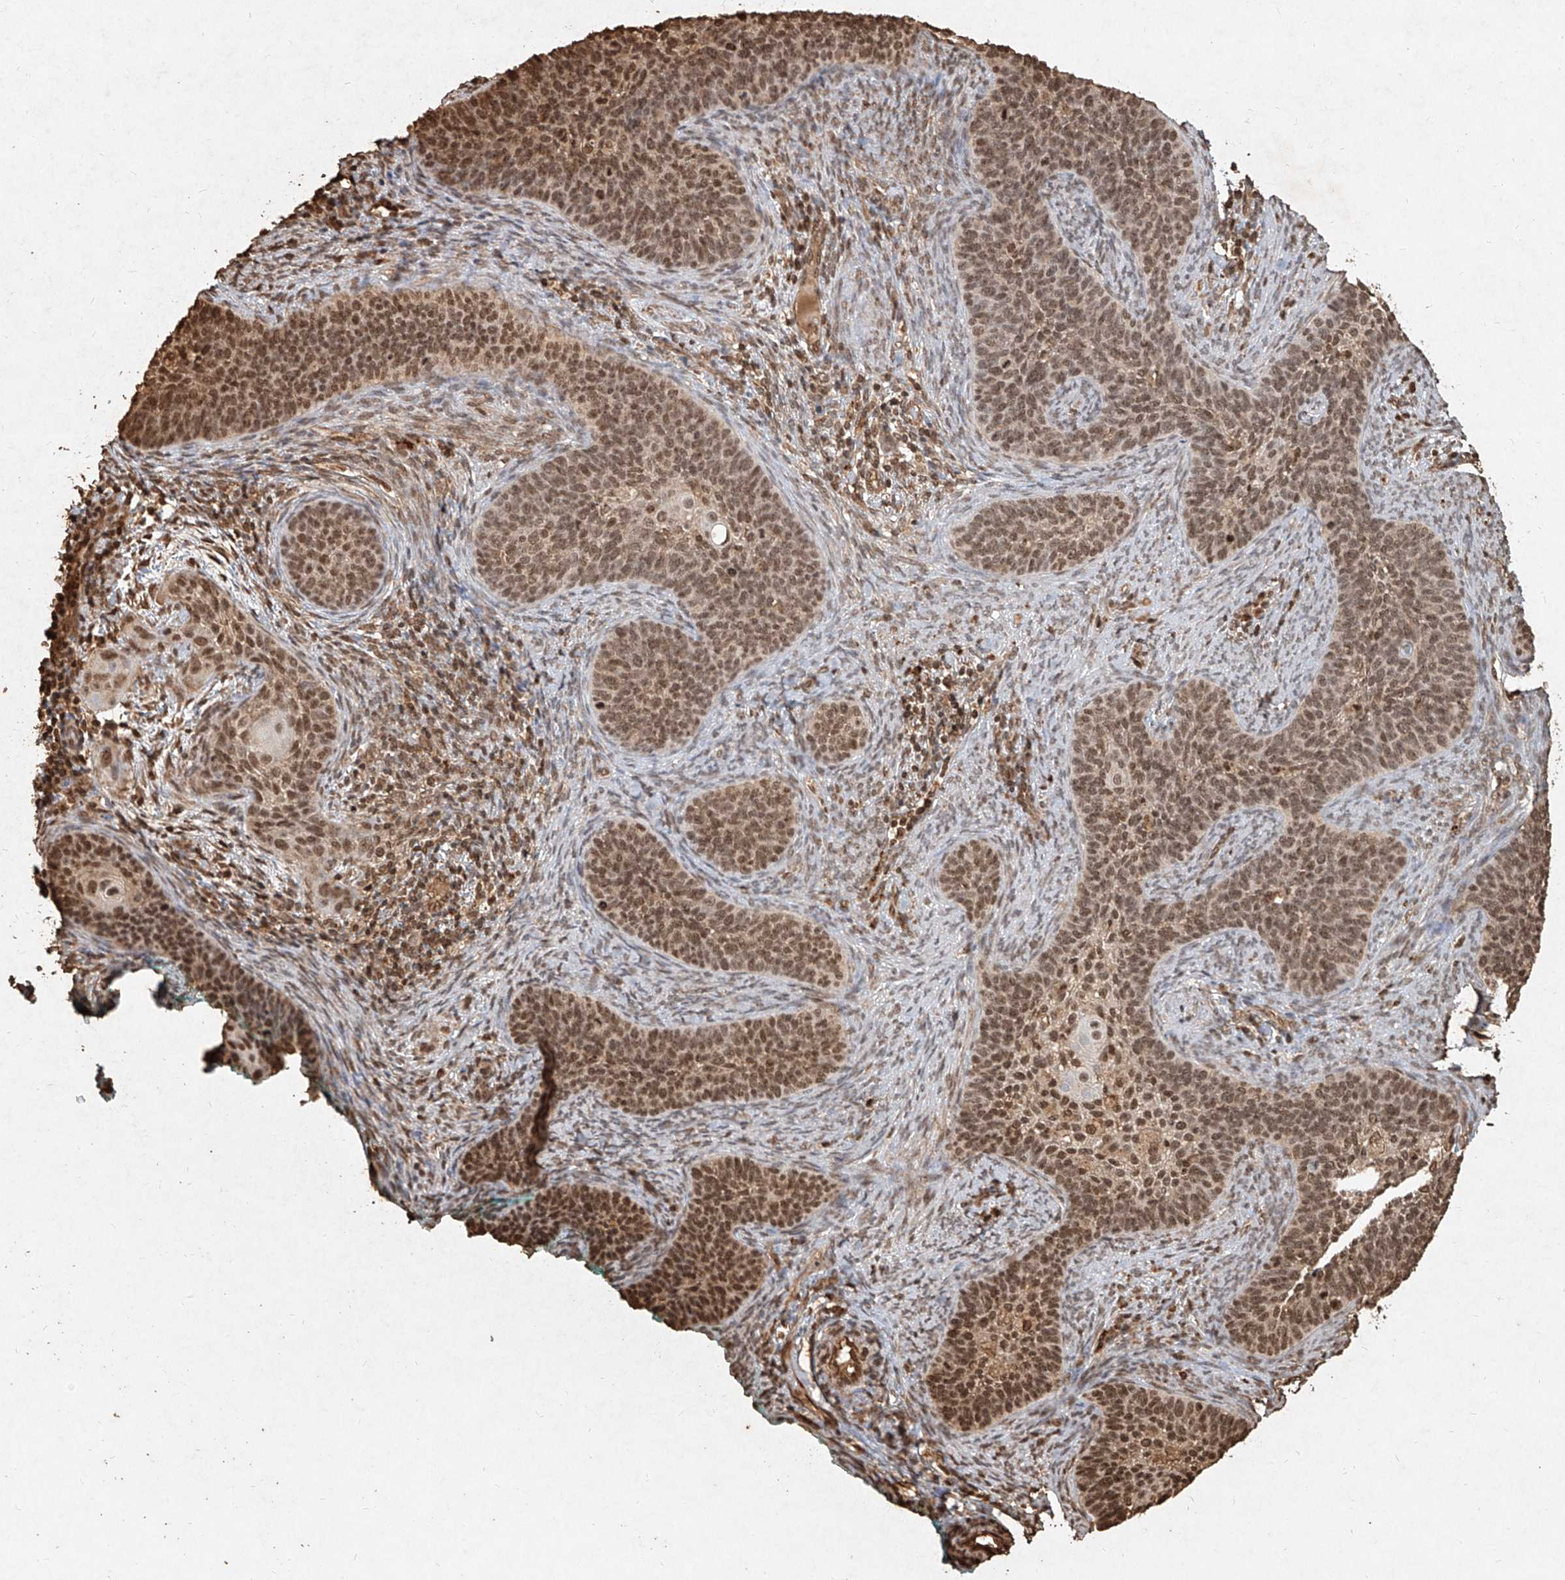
{"staining": {"intensity": "moderate", "quantity": ">75%", "location": "nuclear"}, "tissue": "cervical cancer", "cell_type": "Tumor cells", "image_type": "cancer", "snomed": [{"axis": "morphology", "description": "Squamous cell carcinoma, NOS"}, {"axis": "topography", "description": "Cervix"}], "caption": "Immunohistochemistry staining of cervical squamous cell carcinoma, which demonstrates medium levels of moderate nuclear staining in approximately >75% of tumor cells indicating moderate nuclear protein staining. The staining was performed using DAB (3,3'-diaminobenzidine) (brown) for protein detection and nuclei were counterstained in hematoxylin (blue).", "gene": "UBE2K", "patient": {"sex": "female", "age": 33}}